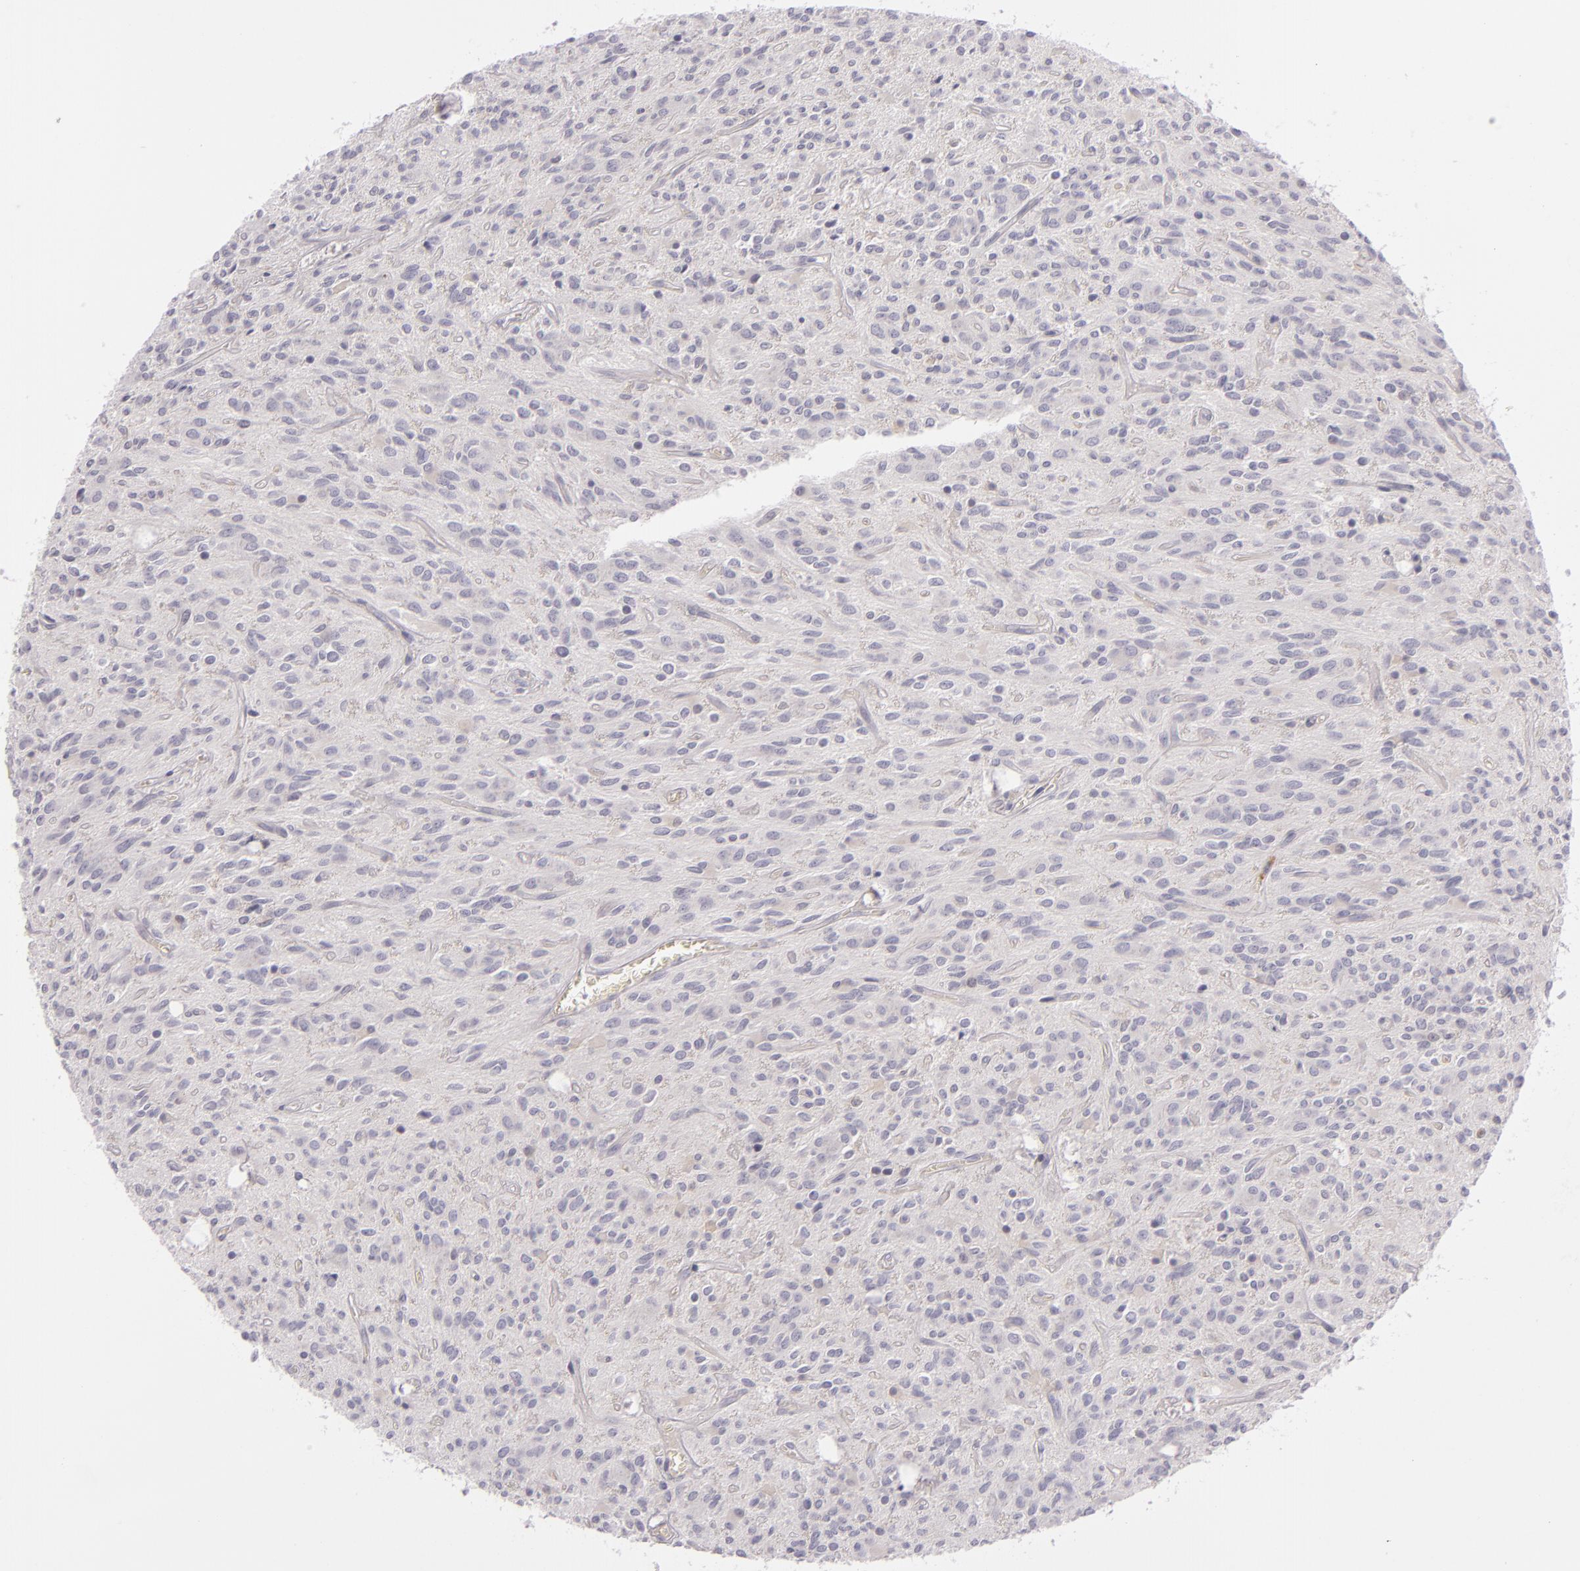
{"staining": {"intensity": "negative", "quantity": "none", "location": "none"}, "tissue": "glioma", "cell_type": "Tumor cells", "image_type": "cancer", "snomed": [{"axis": "morphology", "description": "Glioma, malignant, Low grade"}, {"axis": "topography", "description": "Brain"}], "caption": "This is a micrograph of IHC staining of malignant low-grade glioma, which shows no staining in tumor cells.", "gene": "FAM181A", "patient": {"sex": "female", "age": 15}}